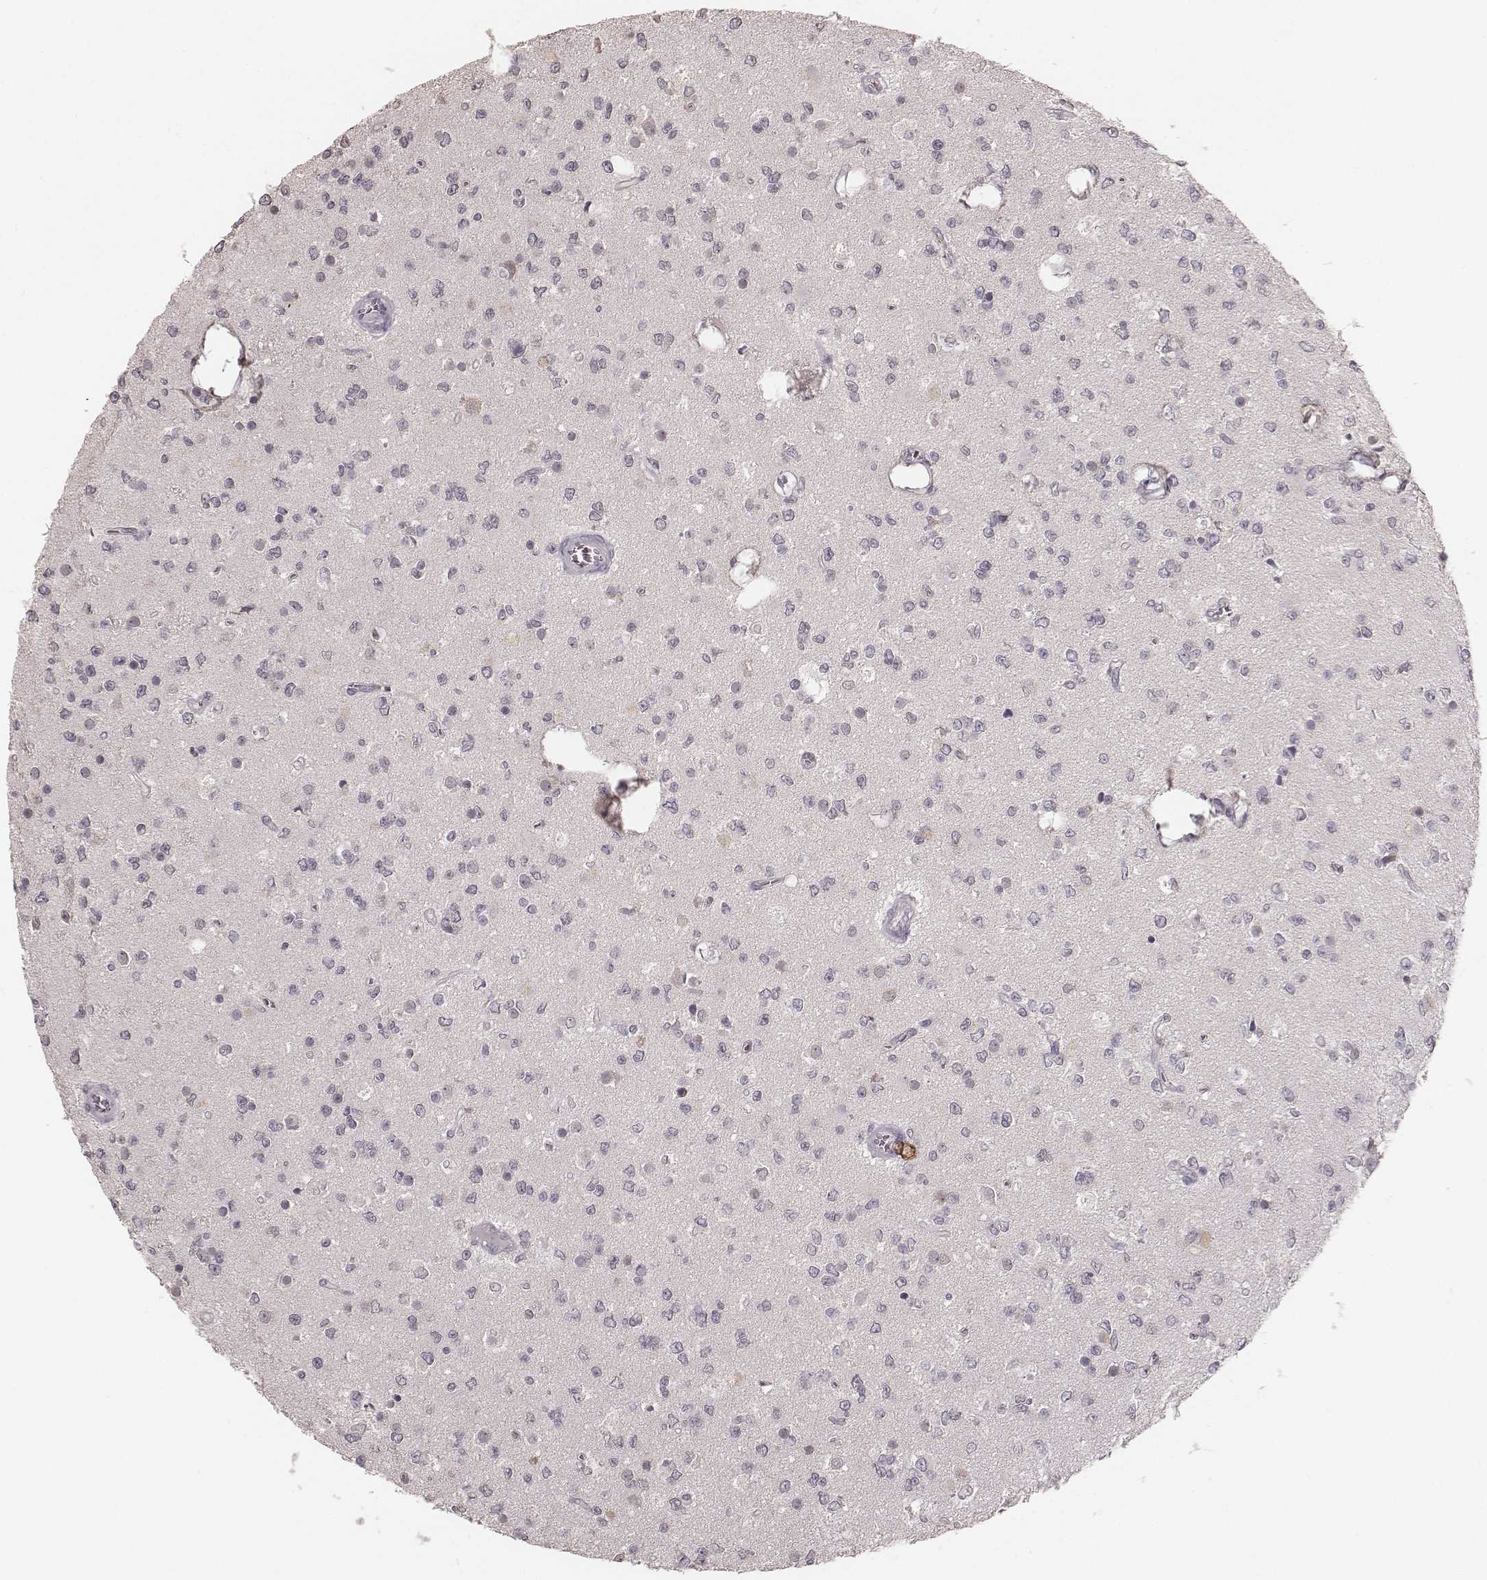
{"staining": {"intensity": "negative", "quantity": "none", "location": "none"}, "tissue": "glioma", "cell_type": "Tumor cells", "image_type": "cancer", "snomed": [{"axis": "morphology", "description": "Glioma, malignant, Low grade"}, {"axis": "topography", "description": "Brain"}], "caption": "This image is of malignant glioma (low-grade) stained with immunohistochemistry (IHC) to label a protein in brown with the nuclei are counter-stained blue. There is no positivity in tumor cells. The staining is performed using DAB brown chromogen with nuclei counter-stained in using hematoxylin.", "gene": "LY6K", "patient": {"sex": "female", "age": 45}}